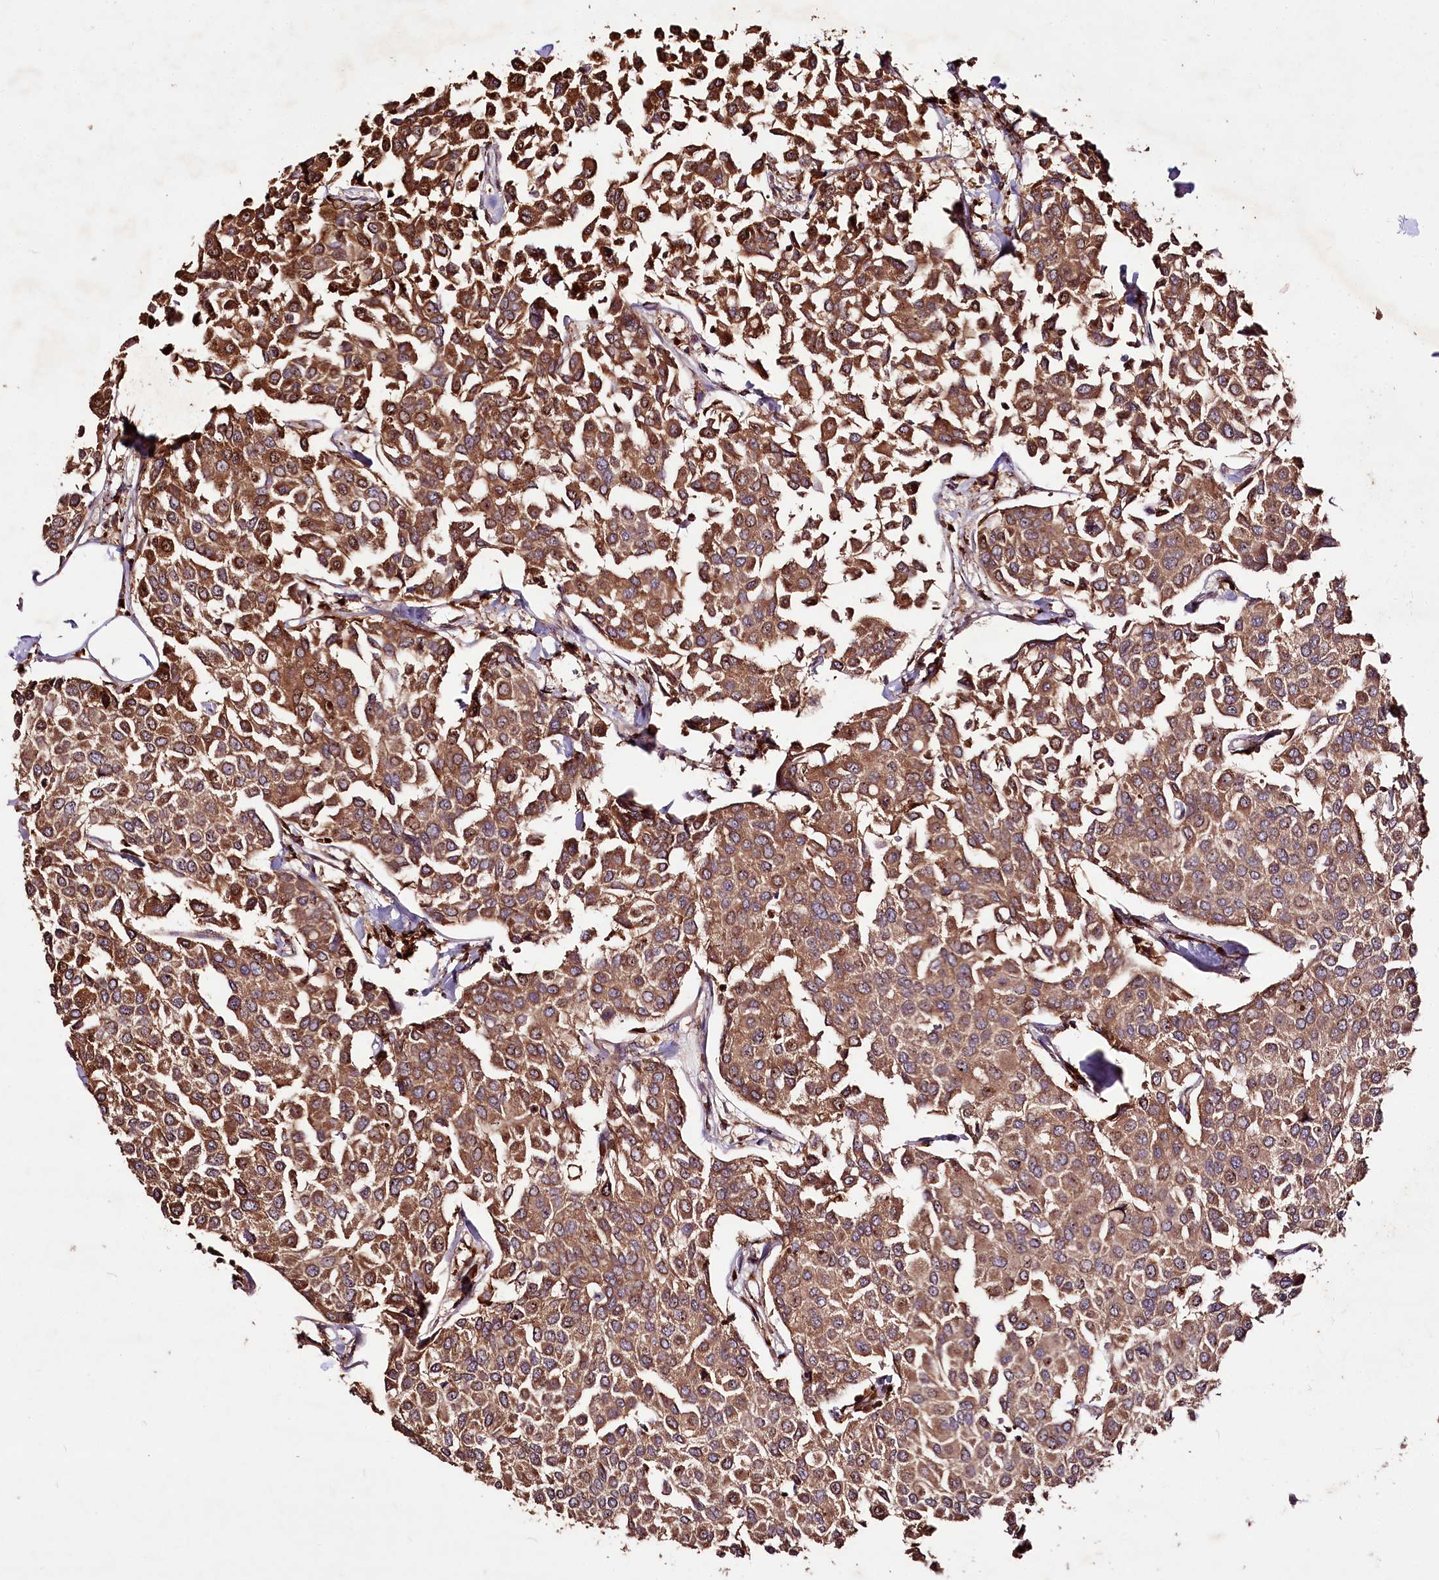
{"staining": {"intensity": "strong", "quantity": ">75%", "location": "cytoplasmic/membranous"}, "tissue": "breast cancer", "cell_type": "Tumor cells", "image_type": "cancer", "snomed": [{"axis": "morphology", "description": "Duct carcinoma"}, {"axis": "topography", "description": "Breast"}], "caption": "A brown stain highlights strong cytoplasmic/membranous staining of a protein in human breast cancer tumor cells.", "gene": "FAM53B", "patient": {"sex": "female", "age": 55}}